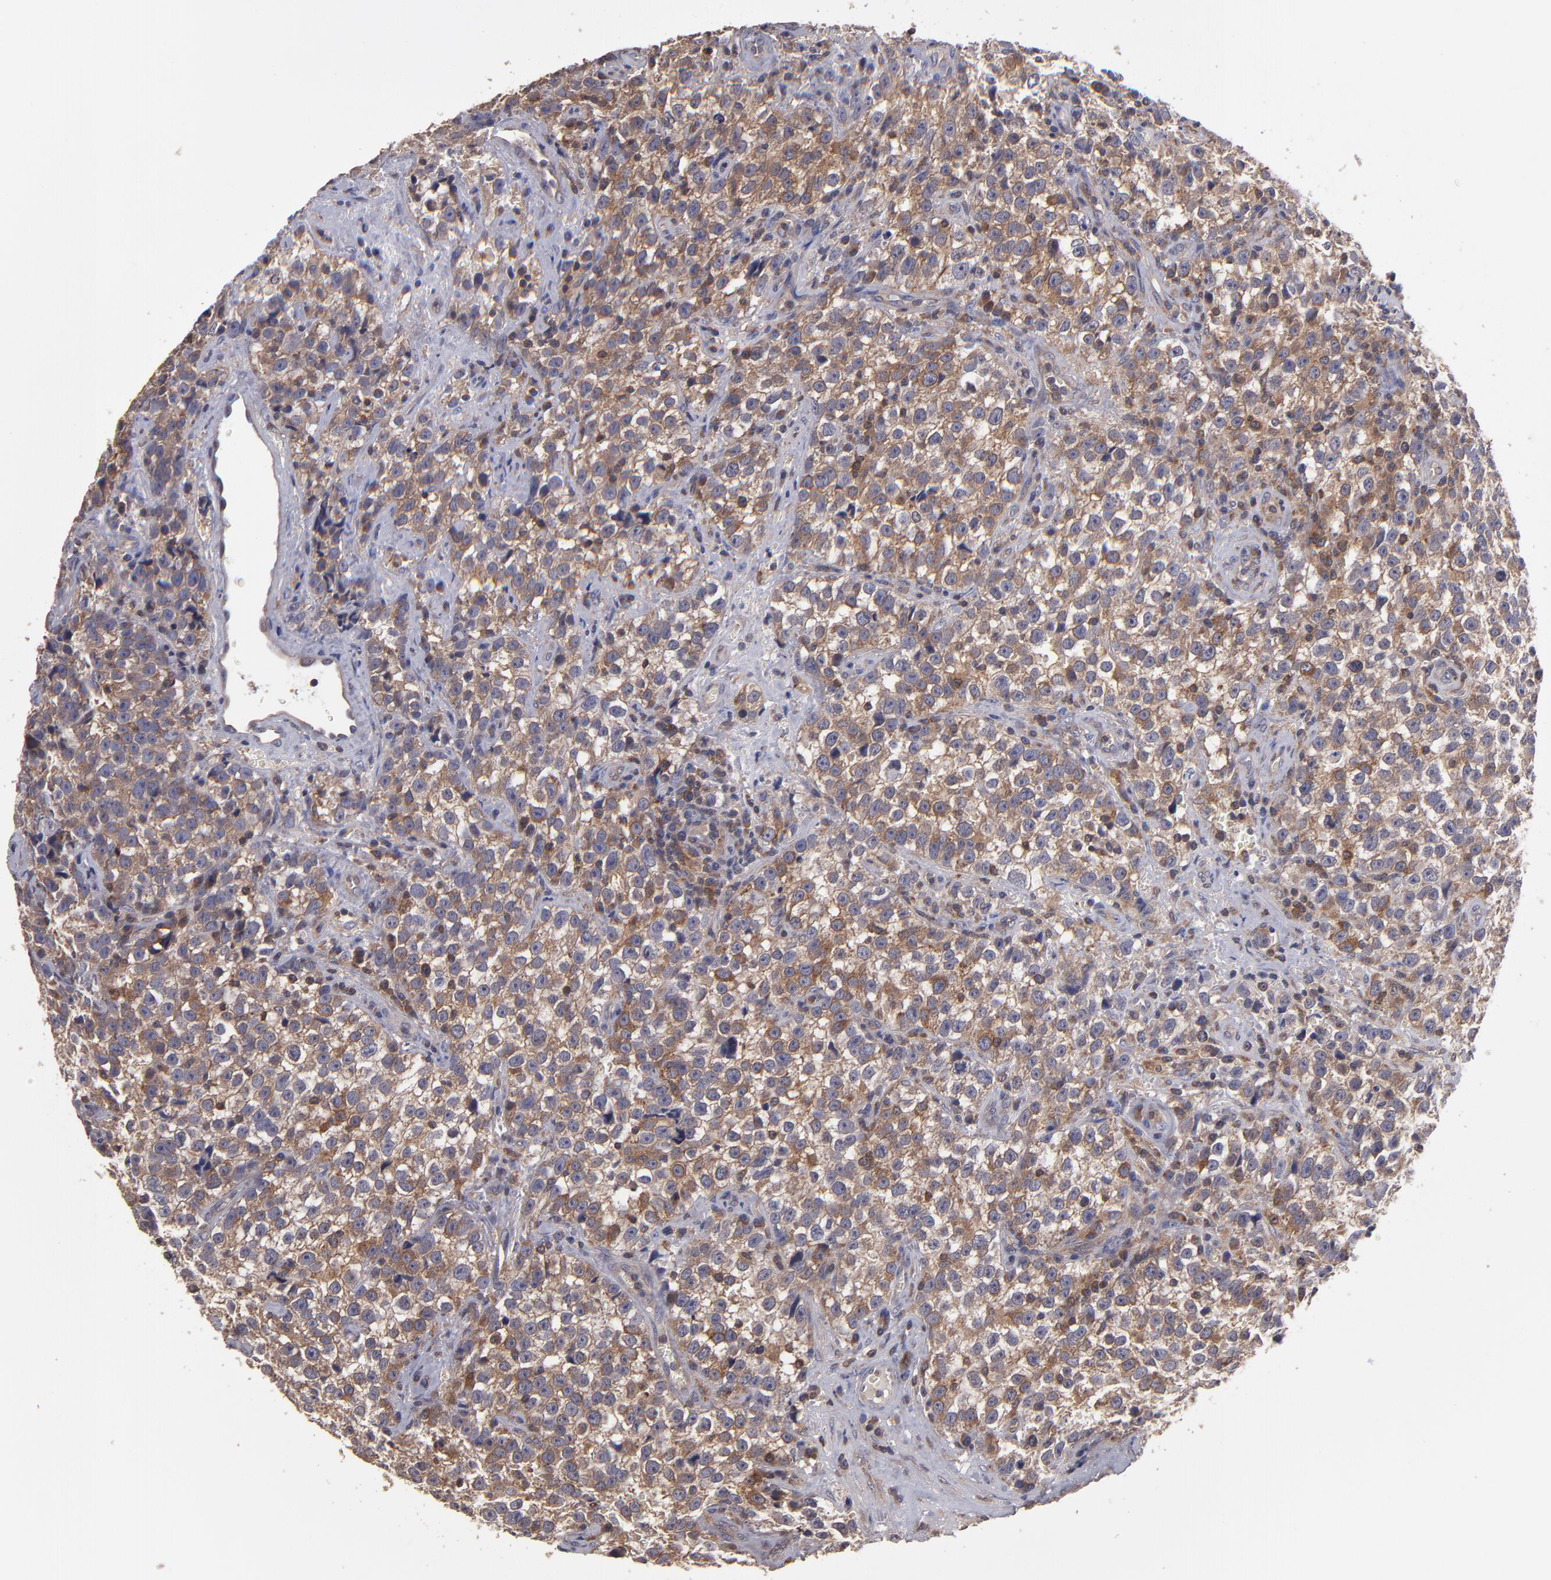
{"staining": {"intensity": "moderate", "quantity": ">75%", "location": "cytoplasmic/membranous"}, "tissue": "testis cancer", "cell_type": "Tumor cells", "image_type": "cancer", "snomed": [{"axis": "morphology", "description": "Seminoma, NOS"}, {"axis": "topography", "description": "Testis"}], "caption": "DAB immunohistochemical staining of human seminoma (testis) displays moderate cytoplasmic/membranous protein positivity in about >75% of tumor cells.", "gene": "NF2", "patient": {"sex": "male", "age": 38}}